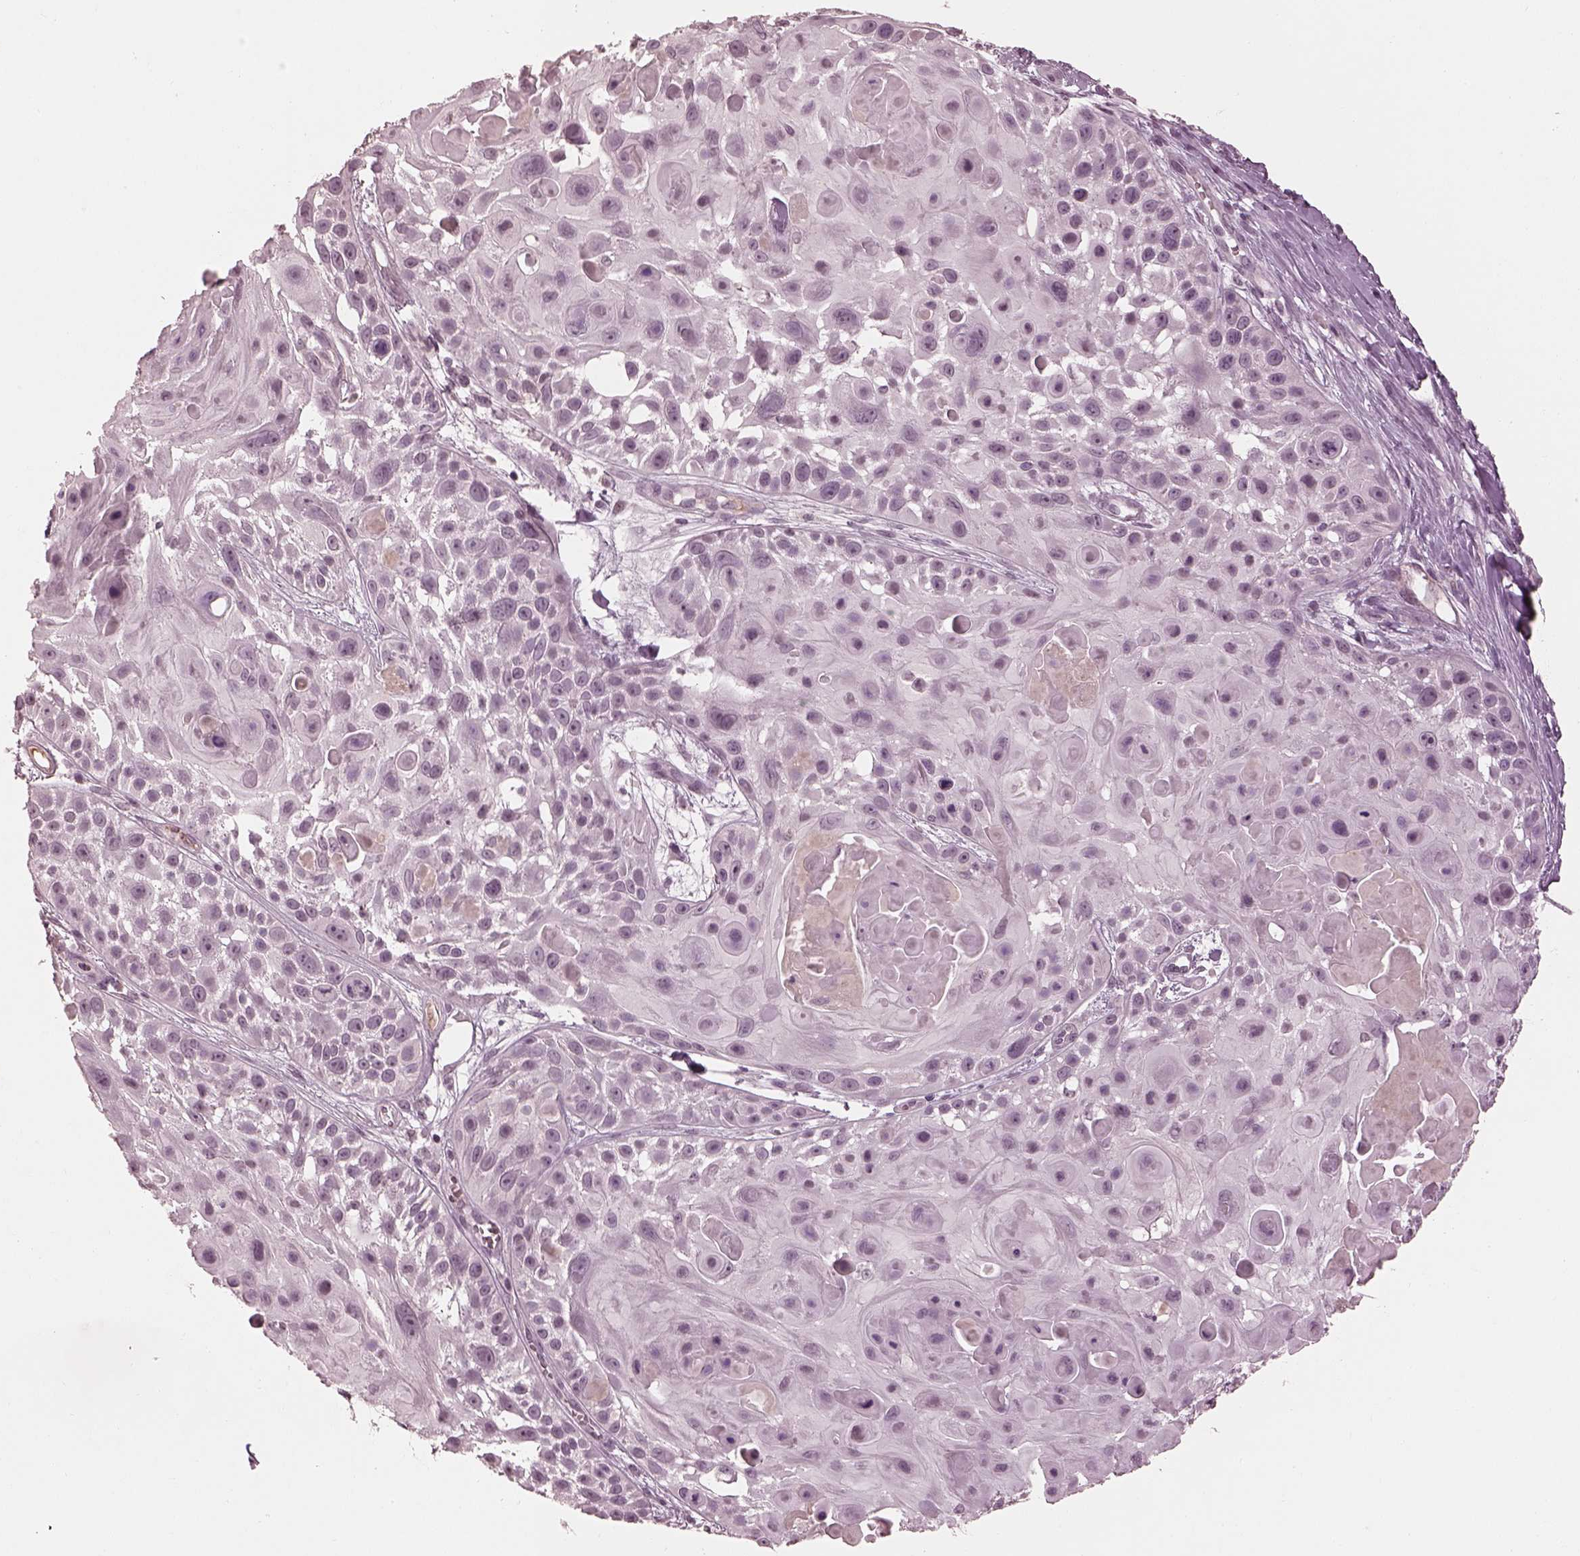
{"staining": {"intensity": "negative", "quantity": "none", "location": "none"}, "tissue": "skin cancer", "cell_type": "Tumor cells", "image_type": "cancer", "snomed": [{"axis": "morphology", "description": "Squamous cell carcinoma, NOS"}, {"axis": "topography", "description": "Skin"}, {"axis": "topography", "description": "Anal"}], "caption": "Immunohistochemistry image of neoplastic tissue: human skin cancer stained with DAB (3,3'-diaminobenzidine) exhibits no significant protein positivity in tumor cells.", "gene": "KCNA2", "patient": {"sex": "female", "age": 75}}